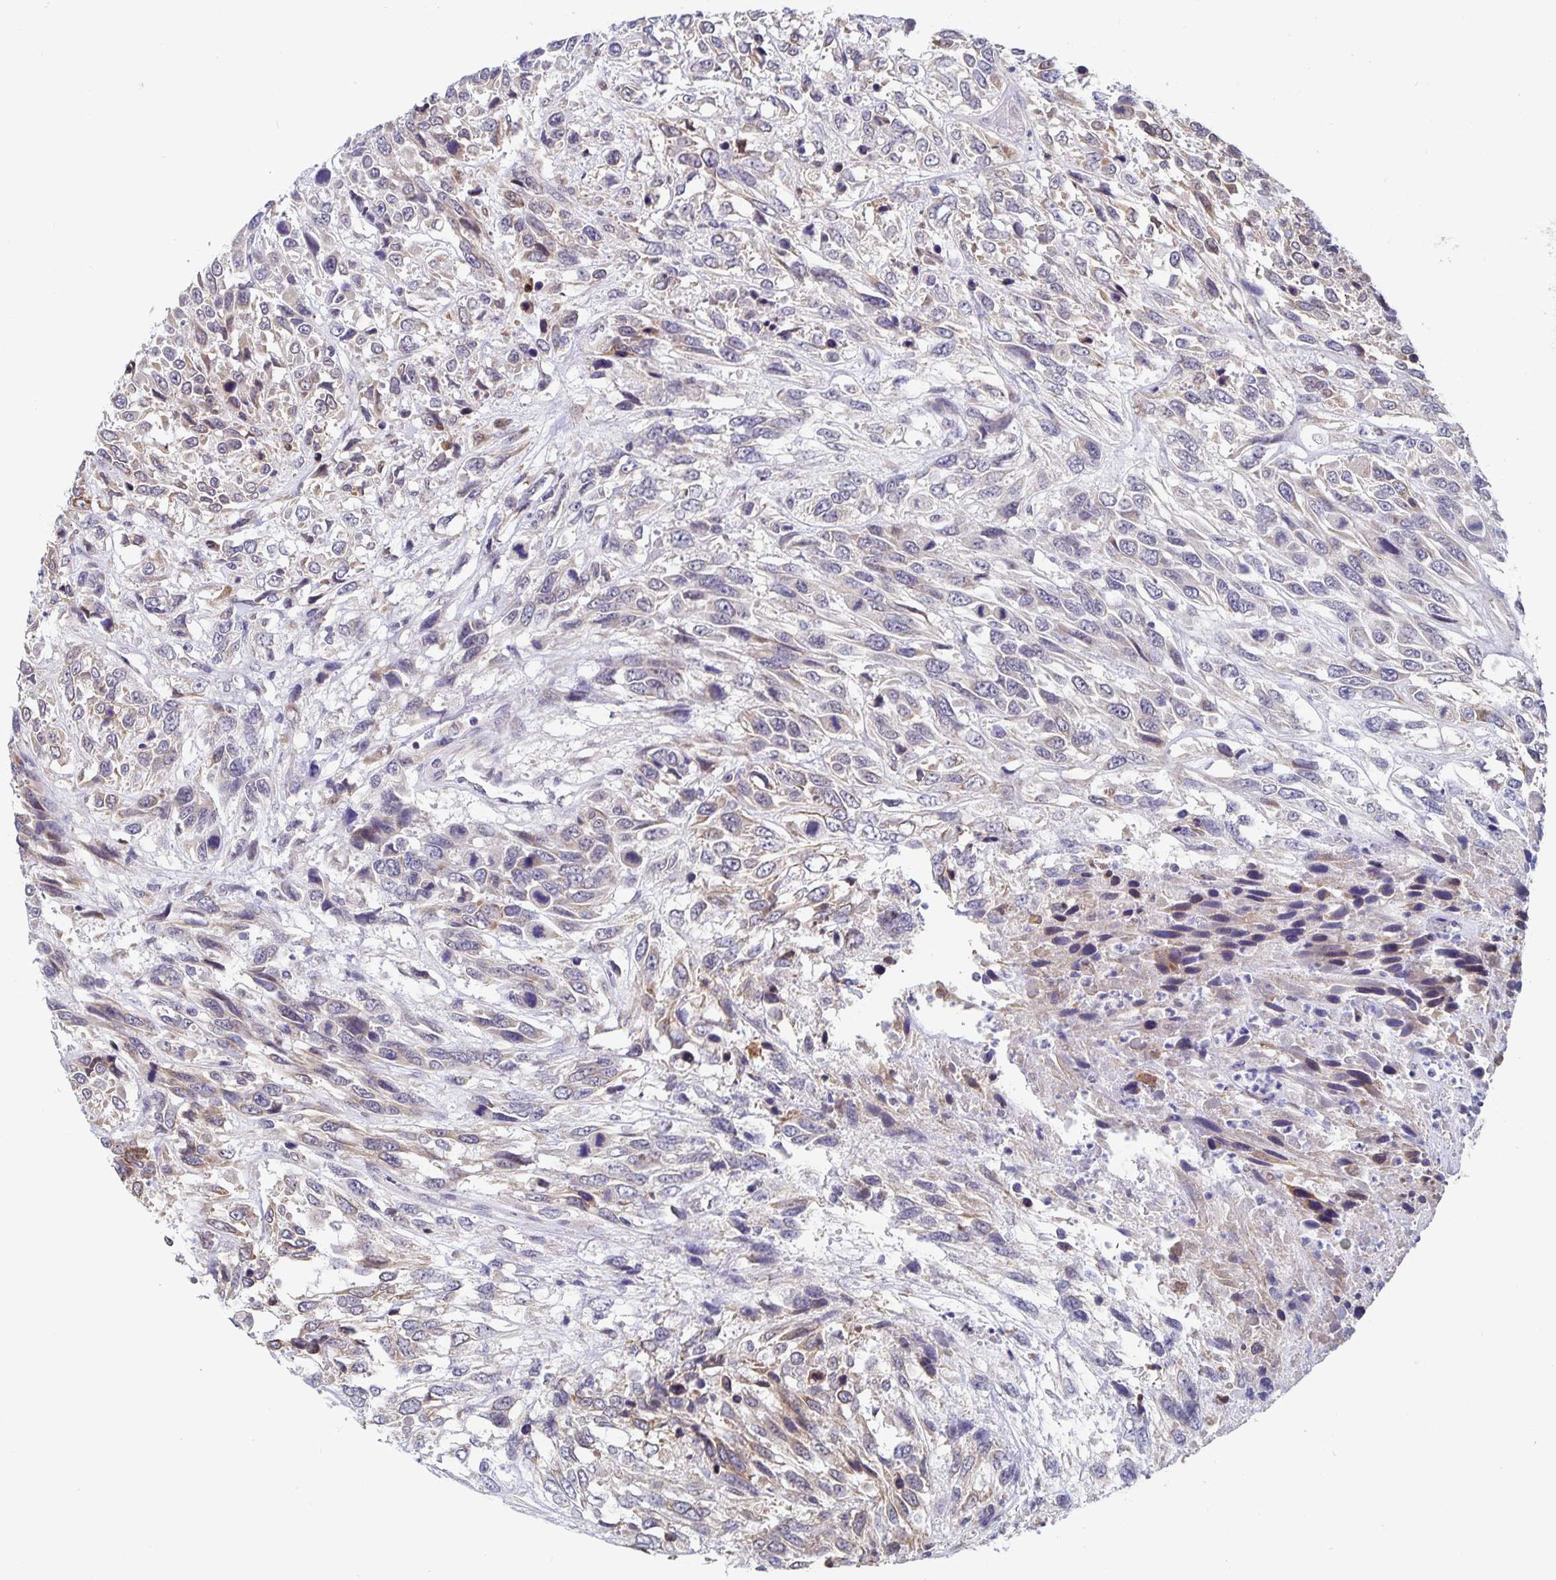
{"staining": {"intensity": "moderate", "quantity": "<25%", "location": "cytoplasmic/membranous"}, "tissue": "urothelial cancer", "cell_type": "Tumor cells", "image_type": "cancer", "snomed": [{"axis": "morphology", "description": "Urothelial carcinoma, High grade"}, {"axis": "topography", "description": "Urinary bladder"}], "caption": "Urothelial cancer tissue exhibits moderate cytoplasmic/membranous positivity in approximately <25% of tumor cells, visualized by immunohistochemistry.", "gene": "ZIK1", "patient": {"sex": "female", "age": 70}}